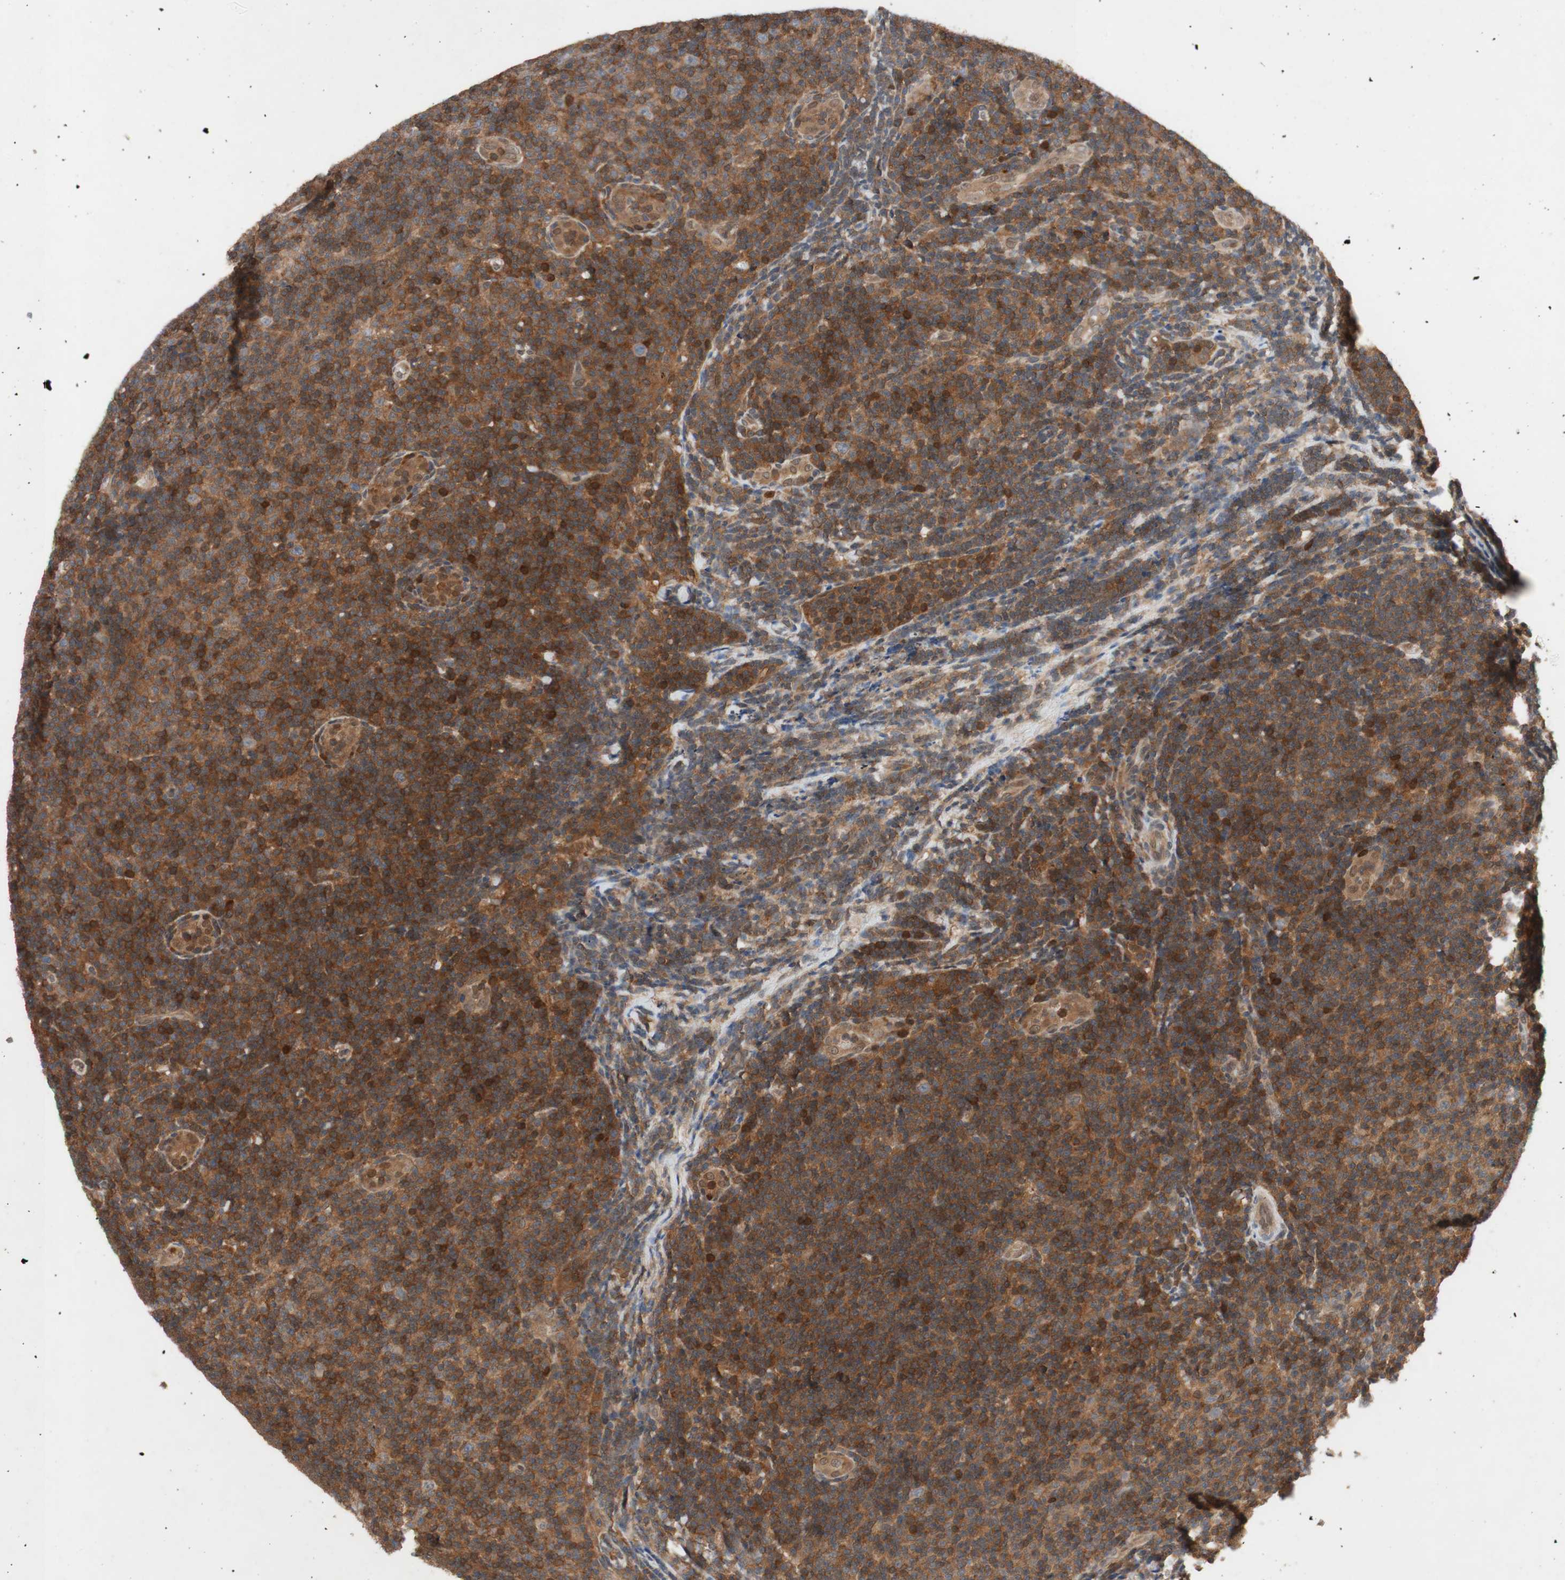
{"staining": {"intensity": "strong", "quantity": ">75%", "location": "cytoplasmic/membranous"}, "tissue": "lymphoma", "cell_type": "Tumor cells", "image_type": "cancer", "snomed": [{"axis": "morphology", "description": "Malignant lymphoma, non-Hodgkin's type, Low grade"}, {"axis": "topography", "description": "Lymph node"}], "caption": "Immunohistochemistry photomicrograph of lymphoma stained for a protein (brown), which exhibits high levels of strong cytoplasmic/membranous expression in approximately >75% of tumor cells.", "gene": "GALT", "patient": {"sex": "male", "age": 83}}